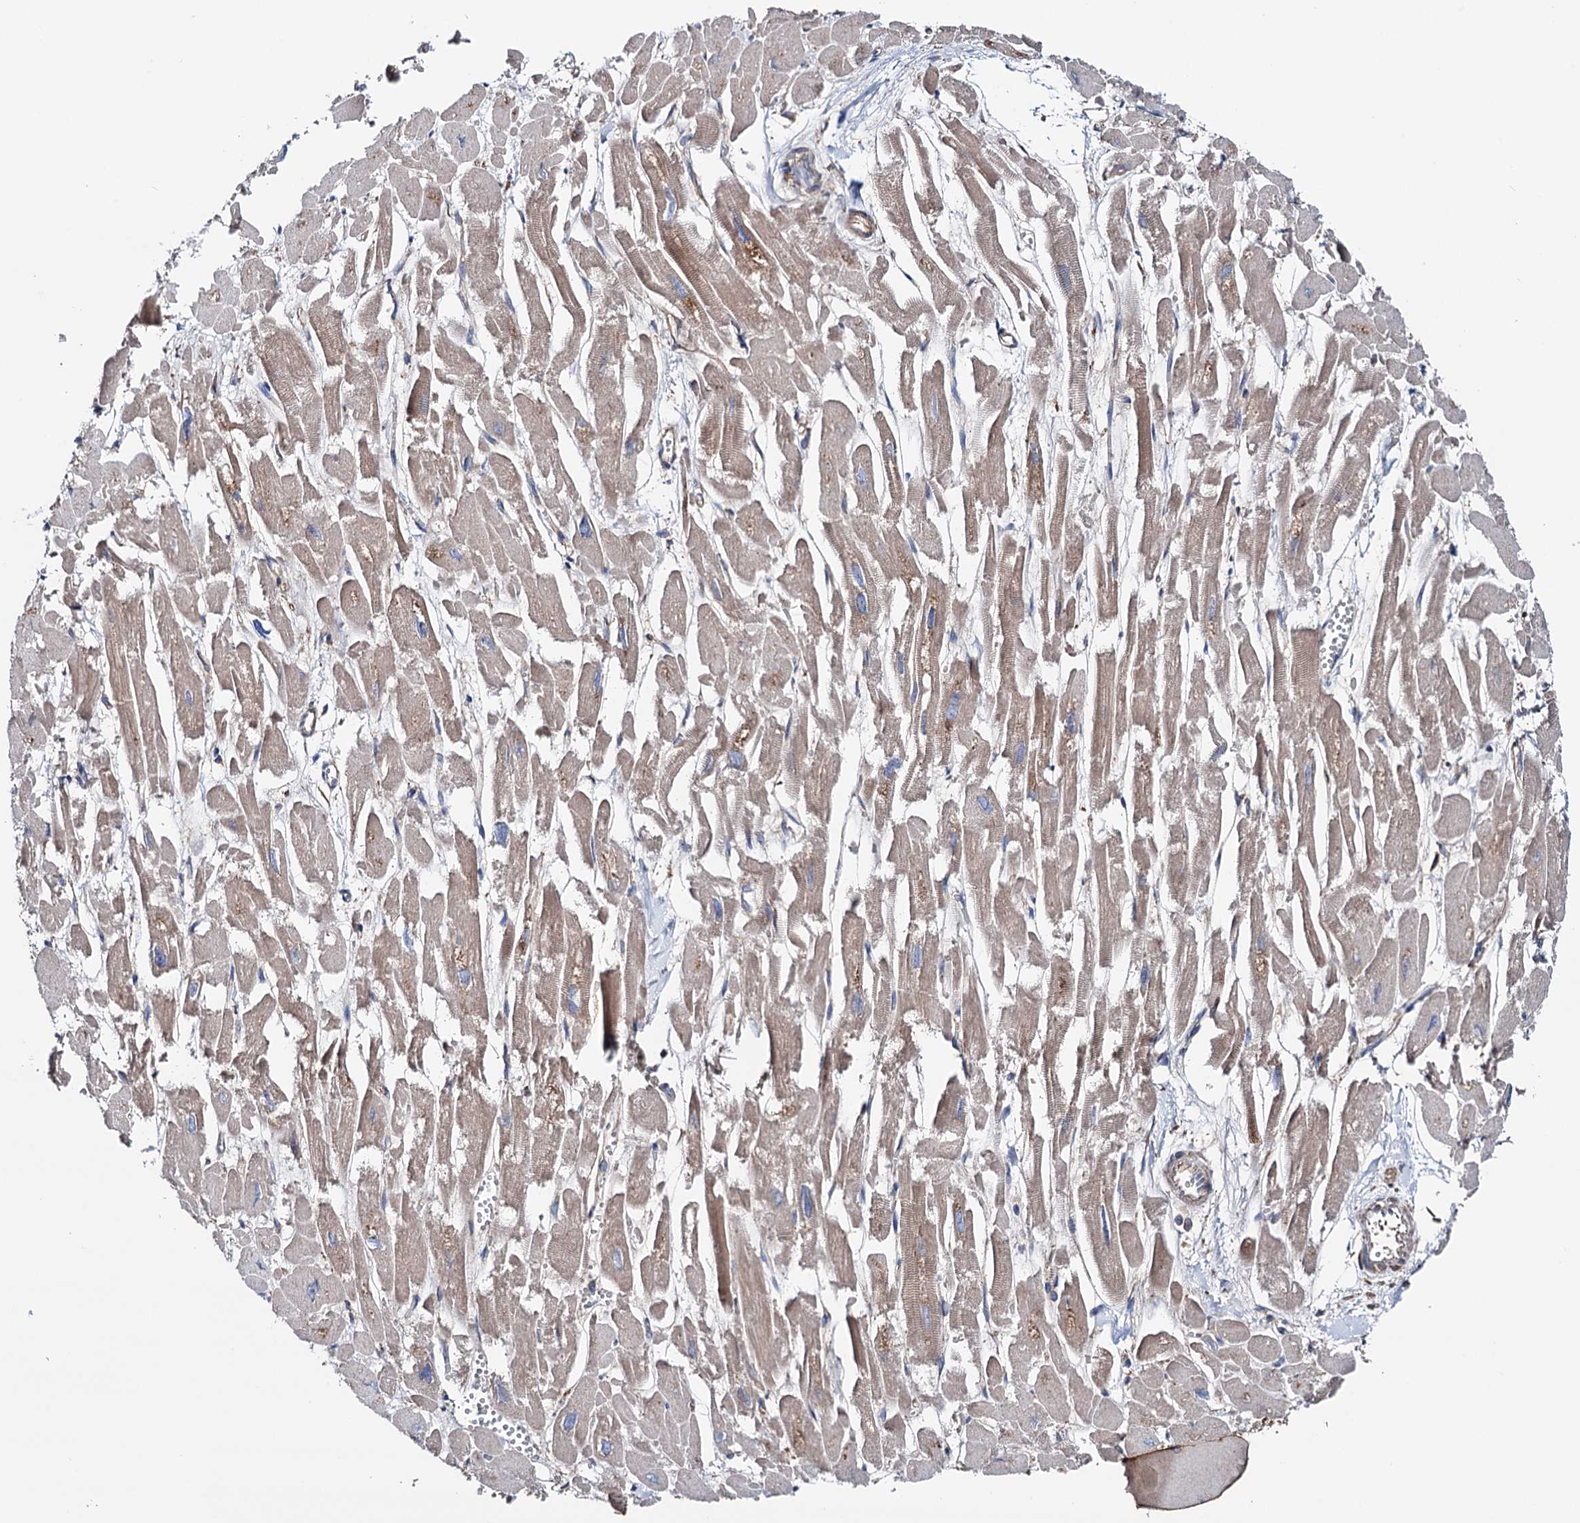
{"staining": {"intensity": "weak", "quantity": "<25%", "location": "cytoplasmic/membranous"}, "tissue": "heart muscle", "cell_type": "Cardiomyocytes", "image_type": "normal", "snomed": [{"axis": "morphology", "description": "Normal tissue, NOS"}, {"axis": "topography", "description": "Heart"}], "caption": "Human heart muscle stained for a protein using immunohistochemistry (IHC) reveals no staining in cardiomyocytes.", "gene": "ERP29", "patient": {"sex": "male", "age": 54}}